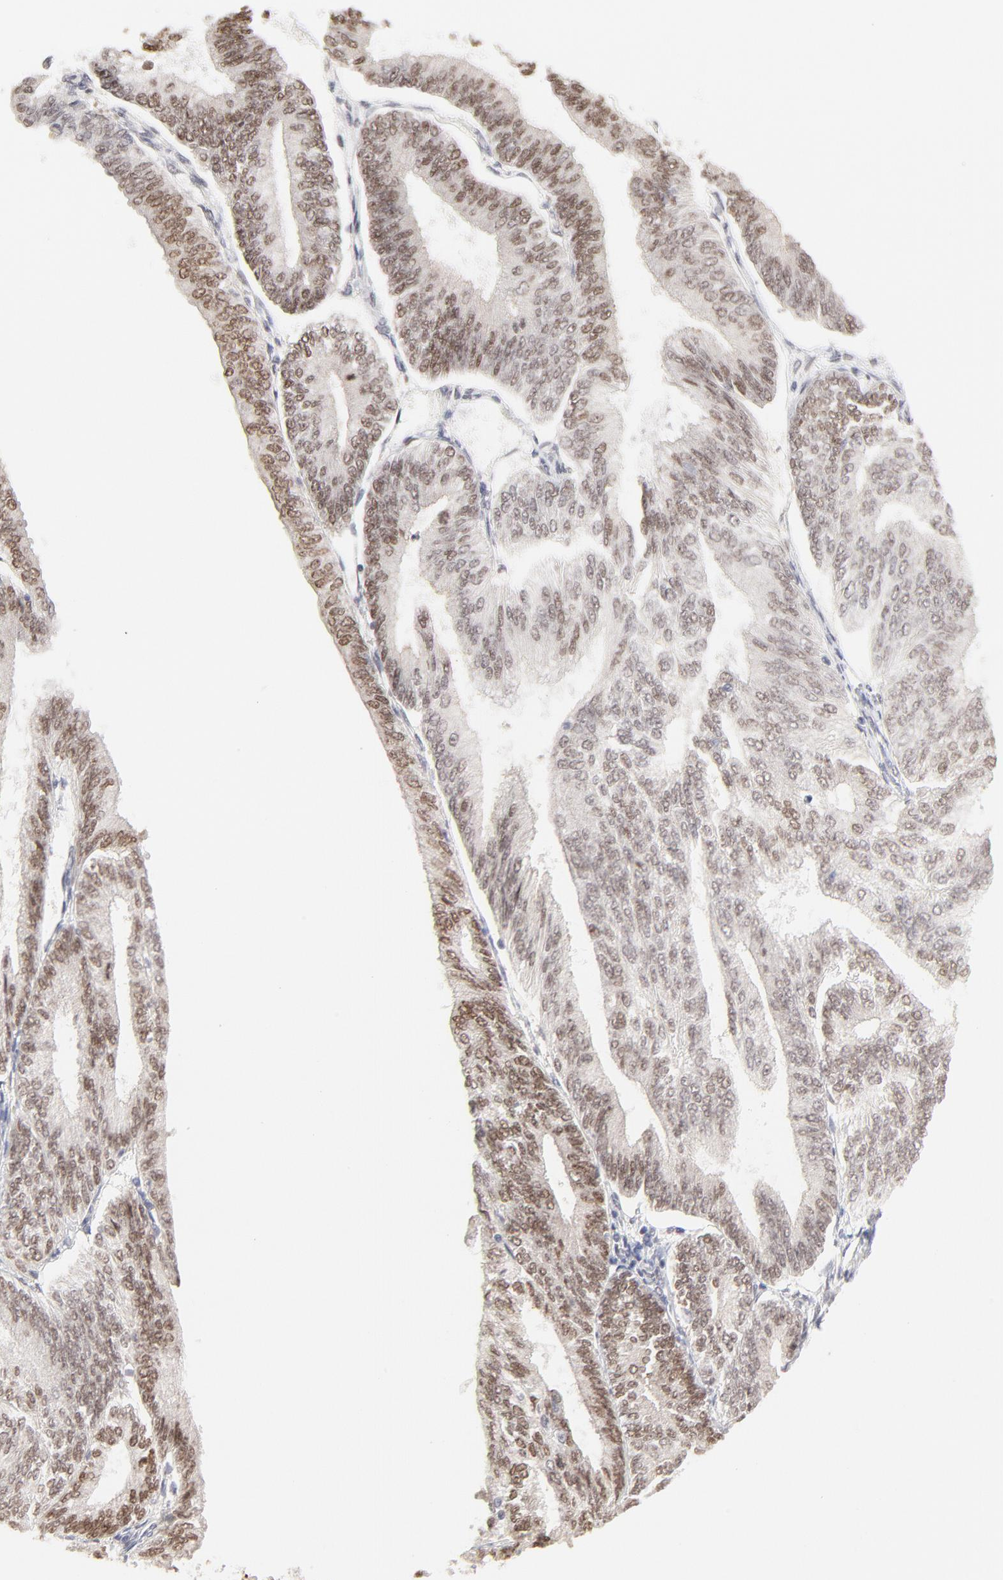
{"staining": {"intensity": "weak", "quantity": "25%-75%", "location": "nuclear"}, "tissue": "endometrial cancer", "cell_type": "Tumor cells", "image_type": "cancer", "snomed": [{"axis": "morphology", "description": "Adenocarcinoma, NOS"}, {"axis": "topography", "description": "Endometrium"}], "caption": "Weak nuclear expression for a protein is identified in approximately 25%-75% of tumor cells of endometrial cancer using IHC.", "gene": "PBX3", "patient": {"sex": "female", "age": 55}}